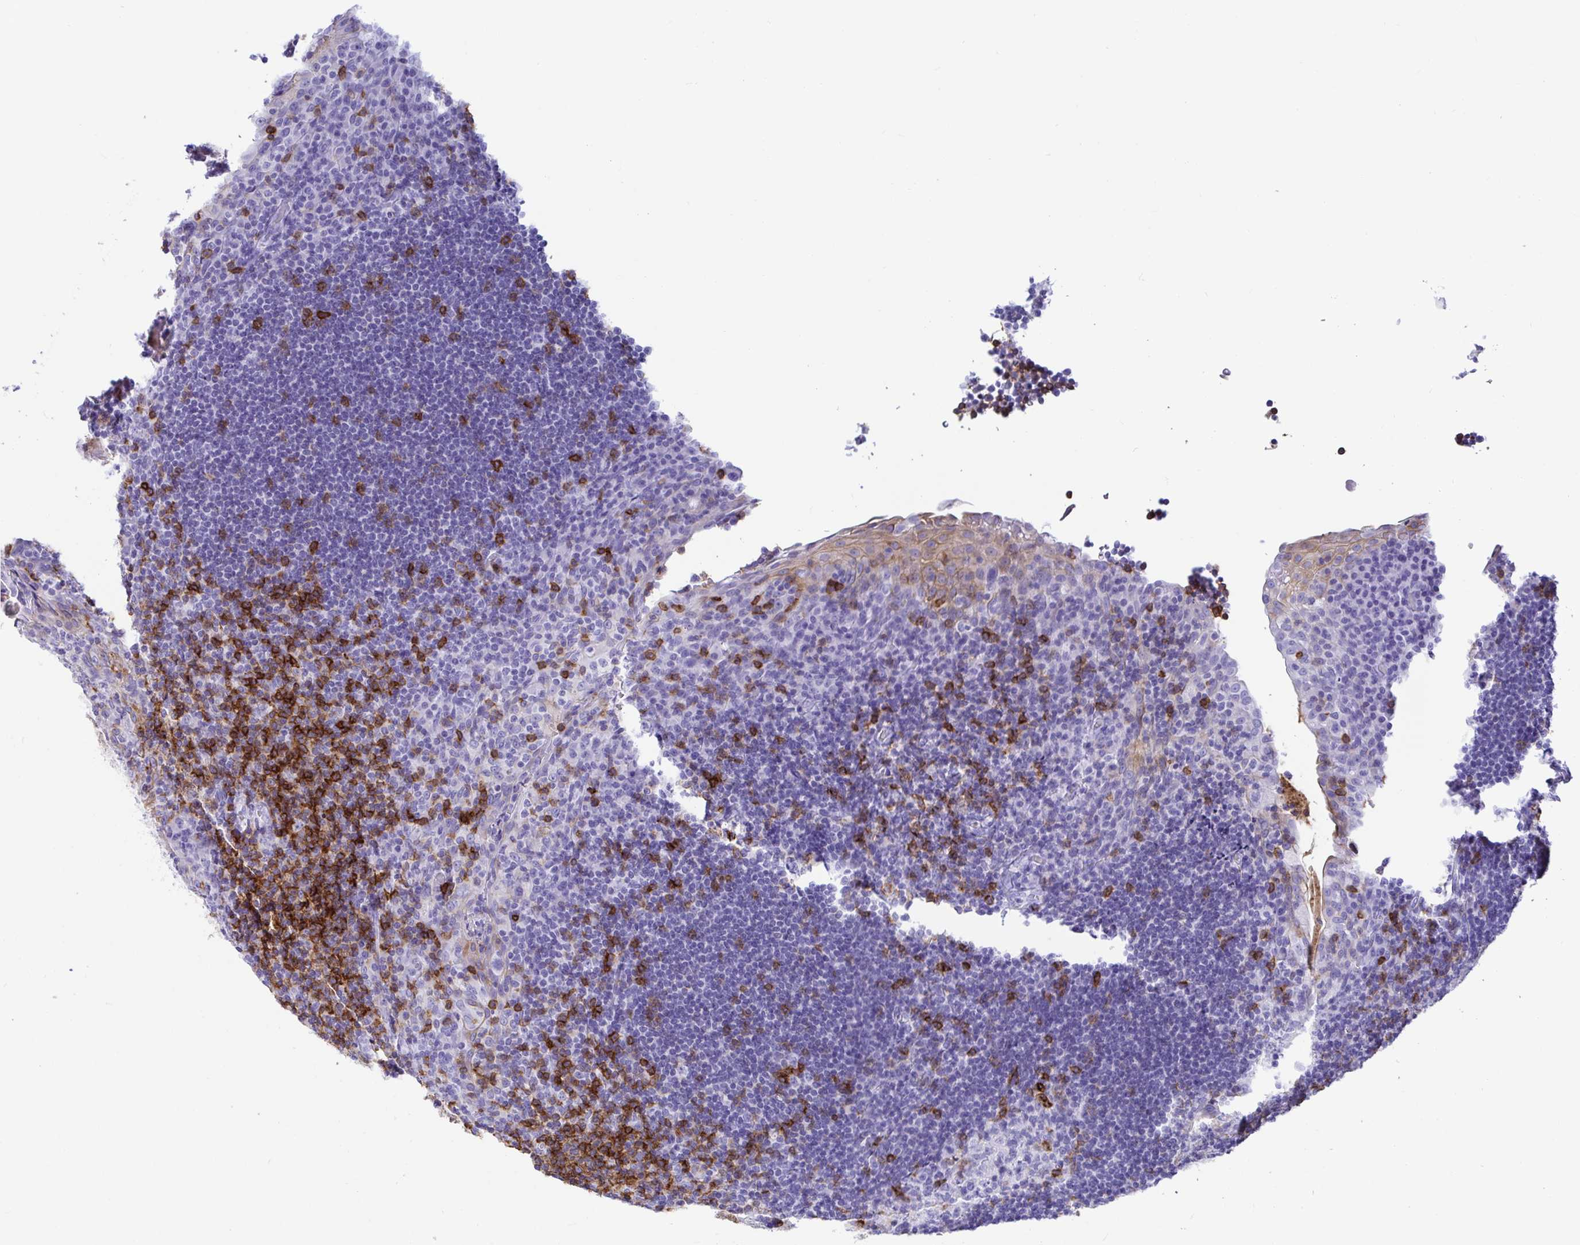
{"staining": {"intensity": "strong", "quantity": "<25%", "location": "cytoplasmic/membranous"}, "tissue": "tonsil", "cell_type": "Germinal center cells", "image_type": "normal", "snomed": [{"axis": "morphology", "description": "Normal tissue, NOS"}, {"axis": "topography", "description": "Tonsil"}], "caption": "Germinal center cells show strong cytoplasmic/membranous expression in about <25% of cells in unremarkable tonsil. Using DAB (brown) and hematoxylin (blue) stains, captured at high magnification using brightfield microscopy.", "gene": "CD5", "patient": {"sex": "male", "age": 17}}